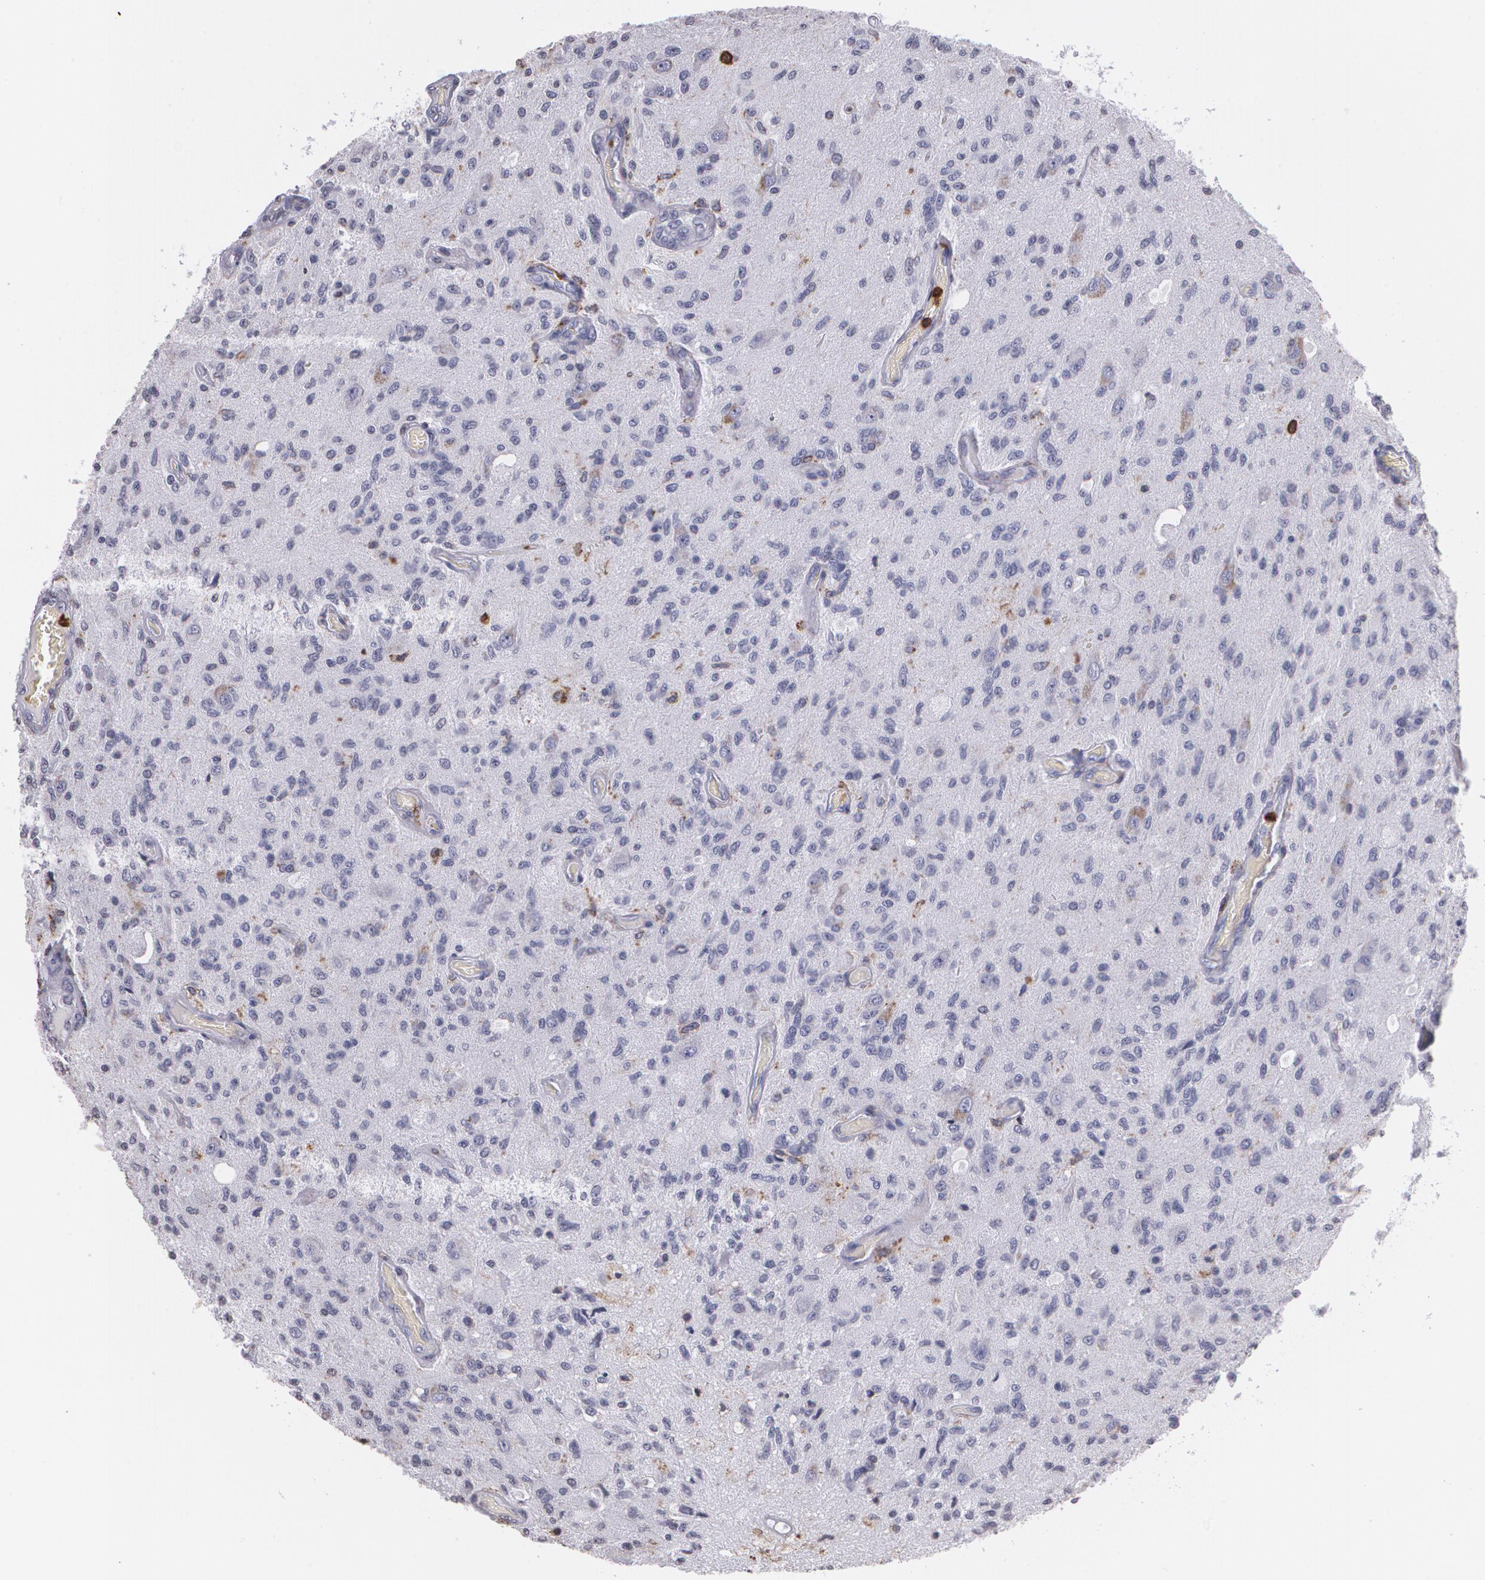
{"staining": {"intensity": "negative", "quantity": "none", "location": "none"}, "tissue": "glioma", "cell_type": "Tumor cells", "image_type": "cancer", "snomed": [{"axis": "morphology", "description": "Normal tissue, NOS"}, {"axis": "morphology", "description": "Glioma, malignant, High grade"}, {"axis": "topography", "description": "Cerebral cortex"}], "caption": "The image demonstrates no significant positivity in tumor cells of malignant high-grade glioma. (DAB IHC visualized using brightfield microscopy, high magnification).", "gene": "PTPRC", "patient": {"sex": "male", "age": 77}}